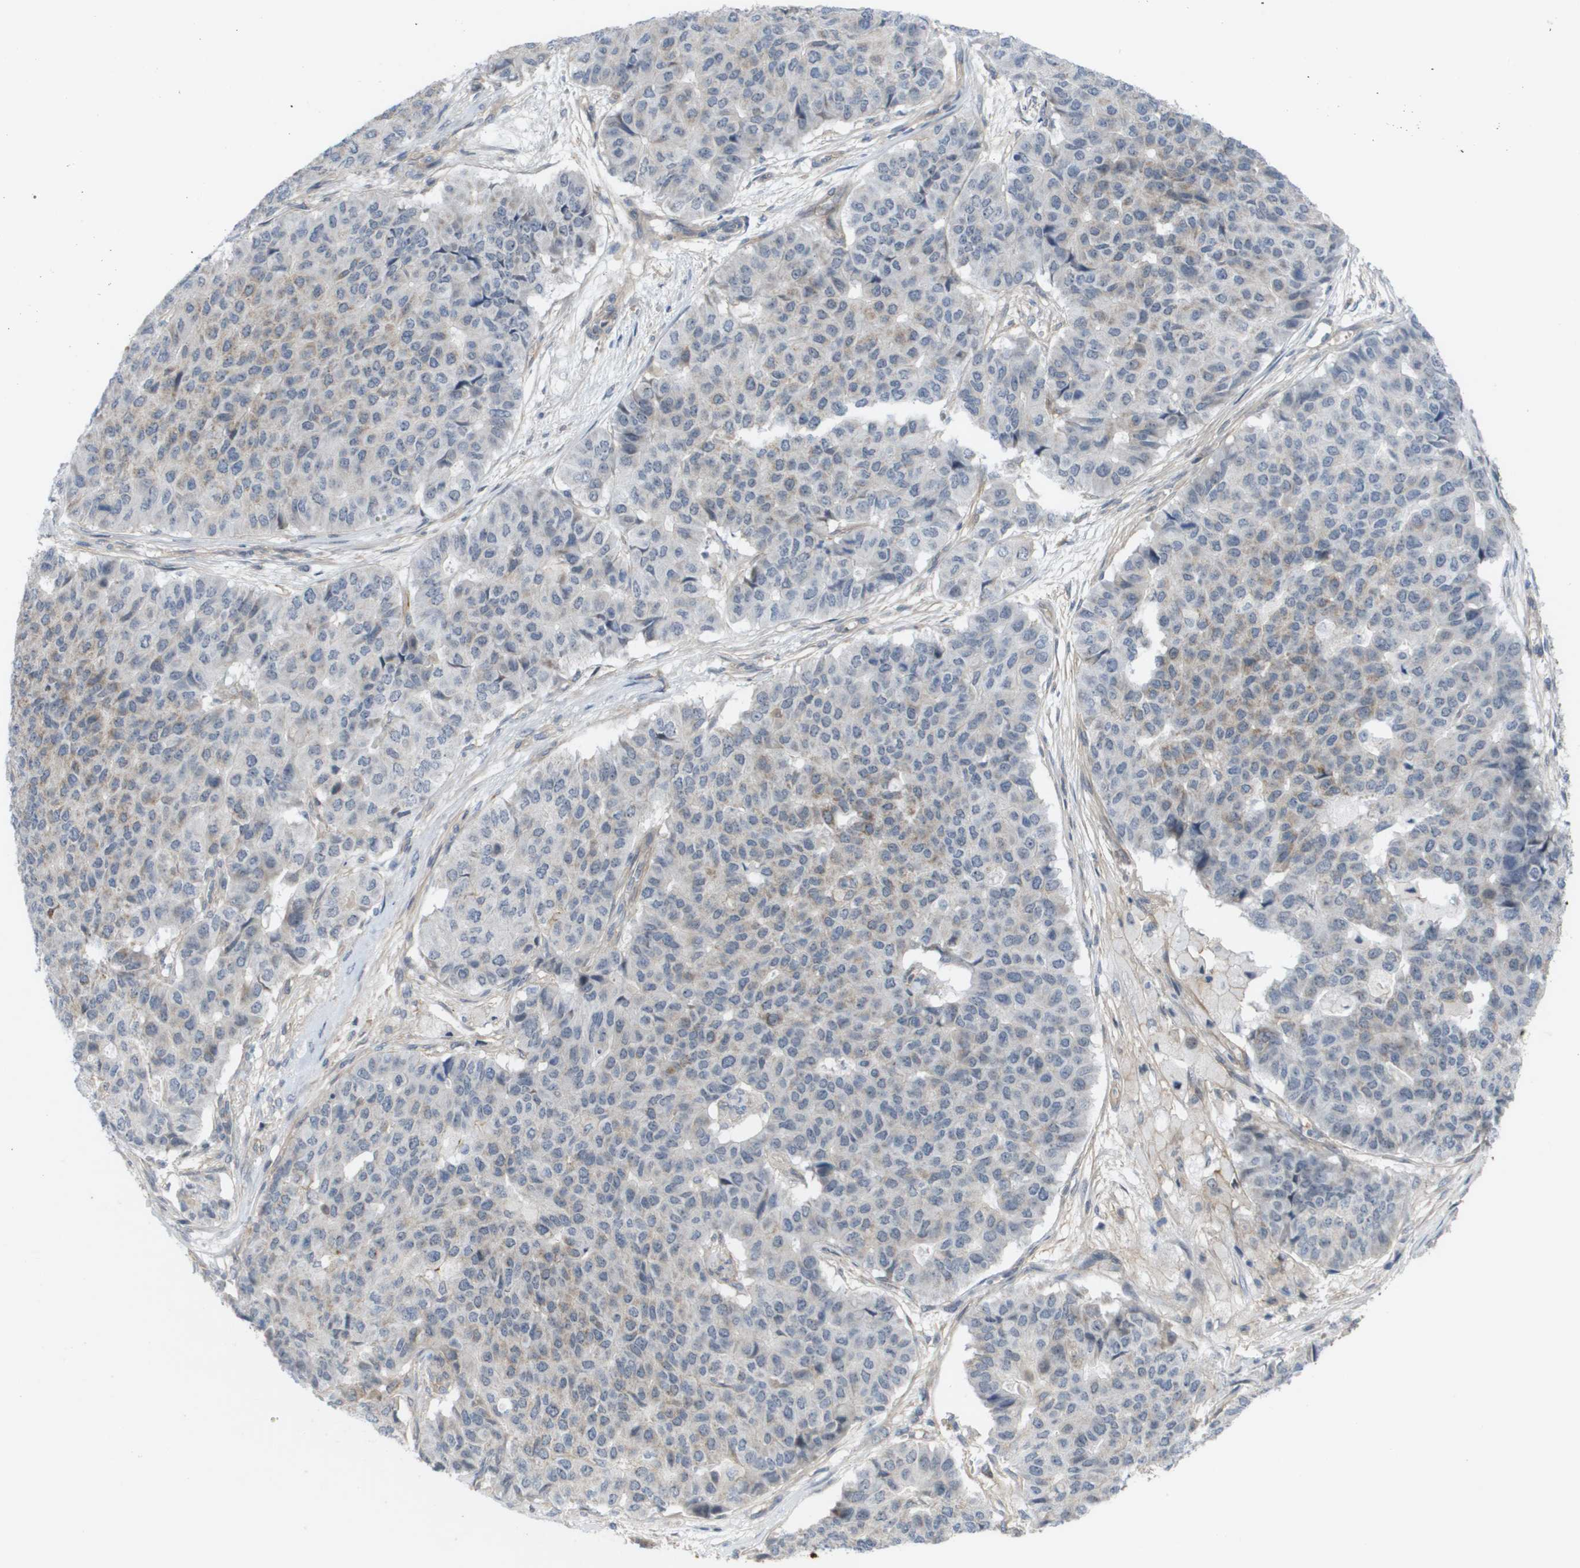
{"staining": {"intensity": "negative", "quantity": "none", "location": "none"}, "tissue": "pancreatic cancer", "cell_type": "Tumor cells", "image_type": "cancer", "snomed": [{"axis": "morphology", "description": "Adenocarcinoma, NOS"}, {"axis": "topography", "description": "Pancreas"}], "caption": "DAB immunohistochemical staining of pancreatic adenocarcinoma exhibits no significant staining in tumor cells.", "gene": "MTARC2", "patient": {"sex": "male", "age": 50}}